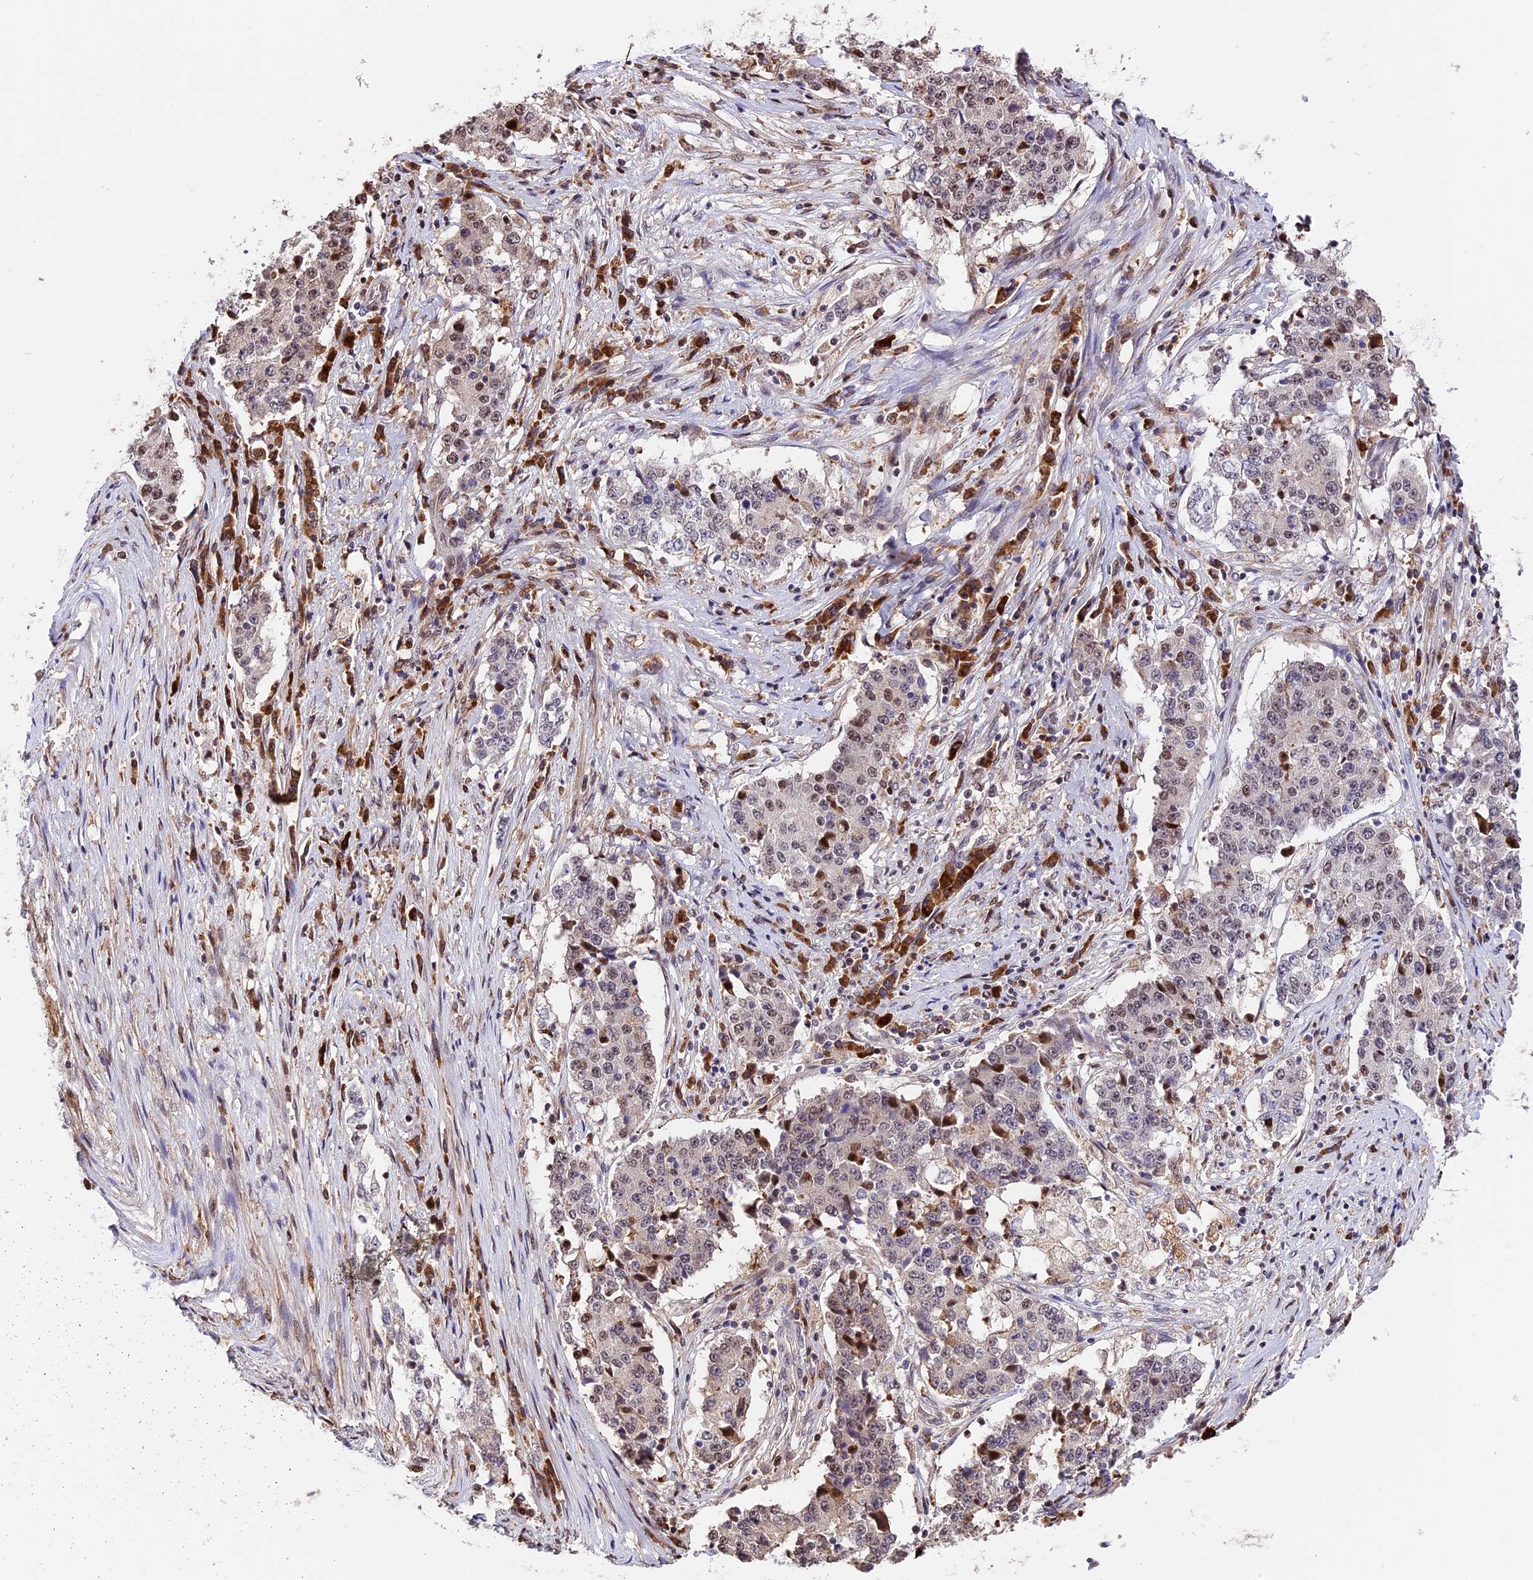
{"staining": {"intensity": "weak", "quantity": "<25%", "location": "nuclear"}, "tissue": "stomach cancer", "cell_type": "Tumor cells", "image_type": "cancer", "snomed": [{"axis": "morphology", "description": "Adenocarcinoma, NOS"}, {"axis": "topography", "description": "Stomach"}], "caption": "Protein analysis of stomach adenocarcinoma demonstrates no significant expression in tumor cells.", "gene": "HERPUD1", "patient": {"sex": "male", "age": 59}}